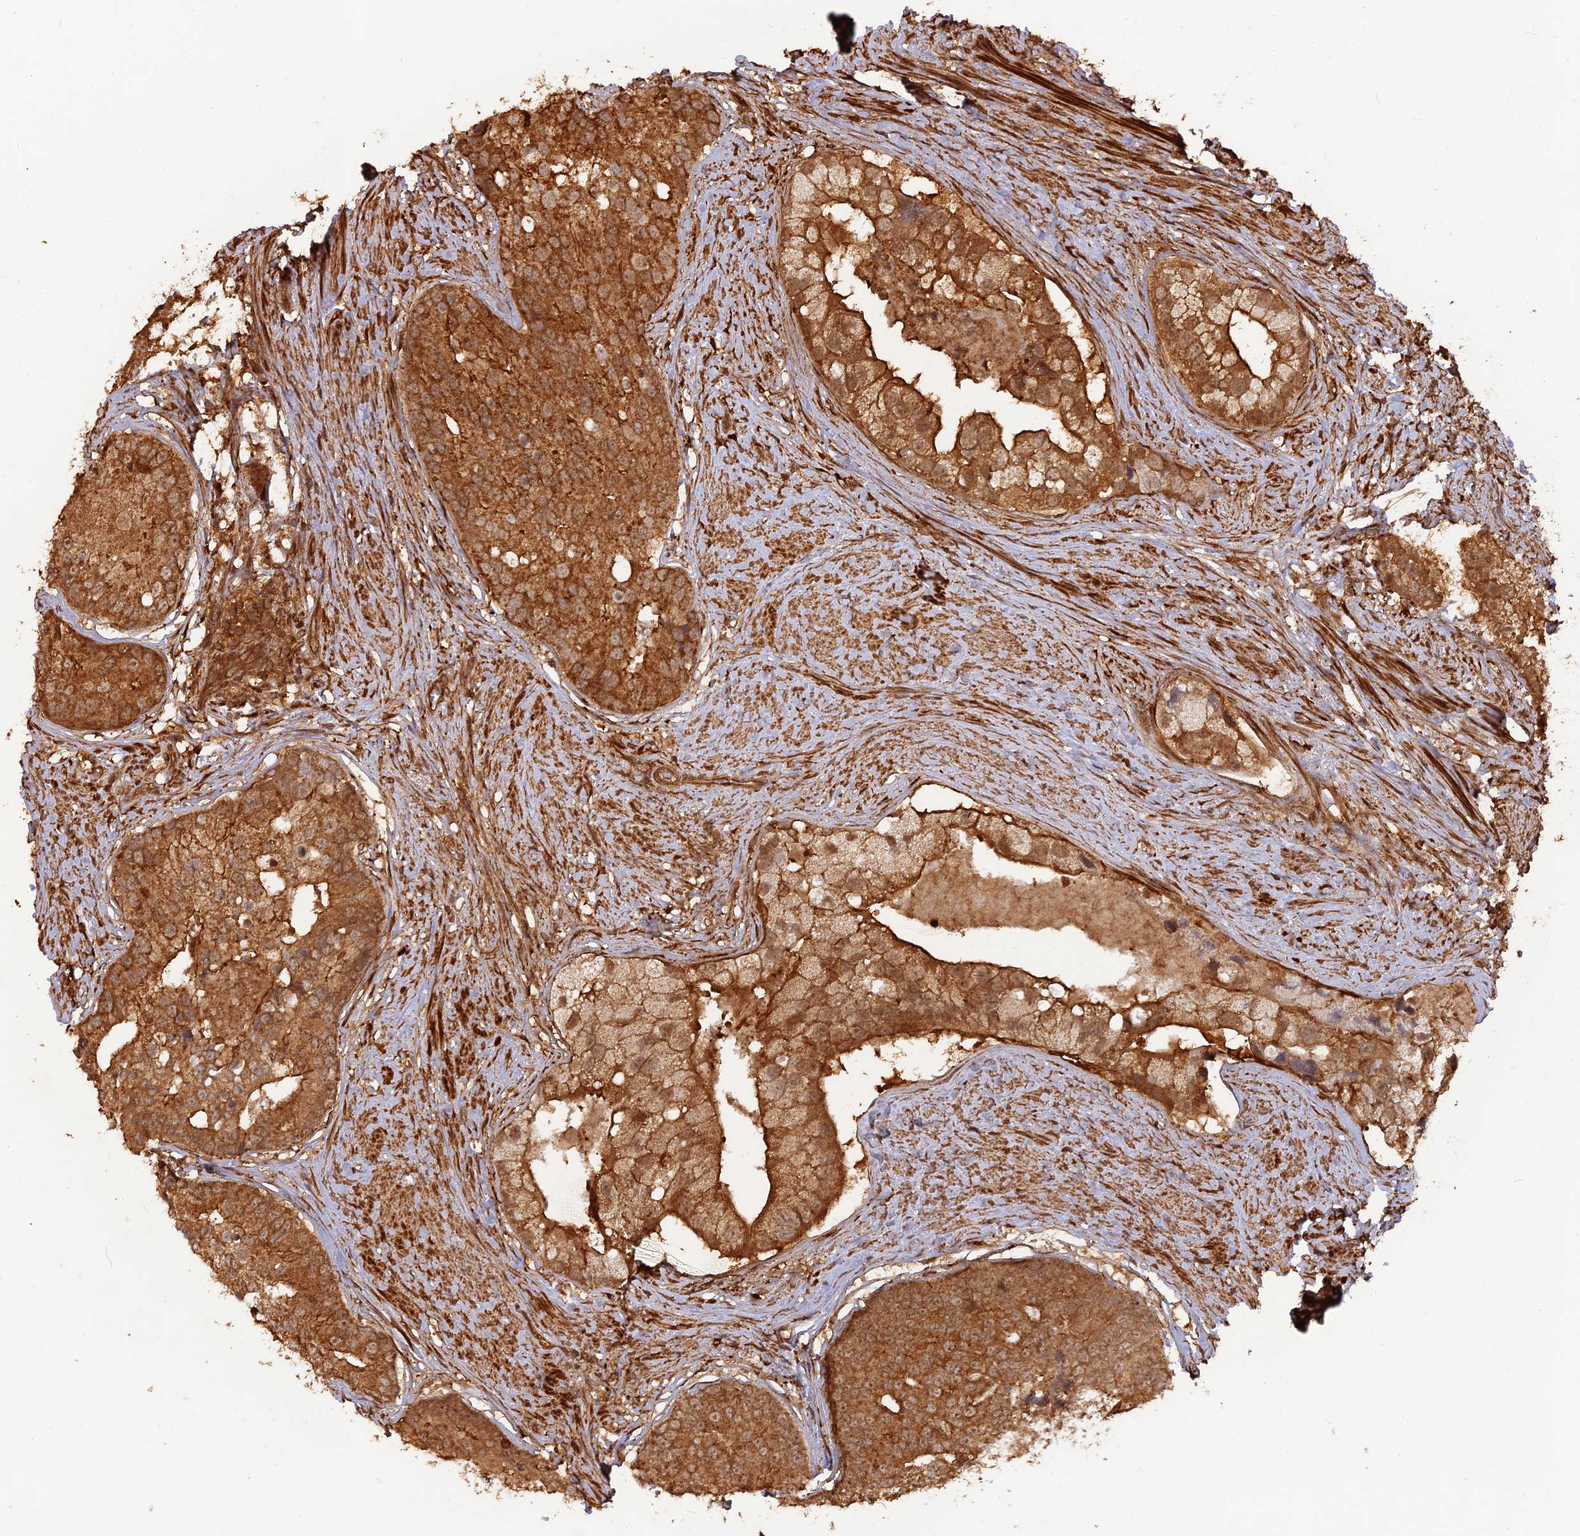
{"staining": {"intensity": "strong", "quantity": ">75%", "location": "cytoplasmic/membranous"}, "tissue": "prostate cancer", "cell_type": "Tumor cells", "image_type": "cancer", "snomed": [{"axis": "morphology", "description": "Adenocarcinoma, High grade"}, {"axis": "topography", "description": "Prostate"}], "caption": "Adenocarcinoma (high-grade) (prostate) stained for a protein shows strong cytoplasmic/membranous positivity in tumor cells.", "gene": "CCDC174", "patient": {"sex": "male", "age": 62}}